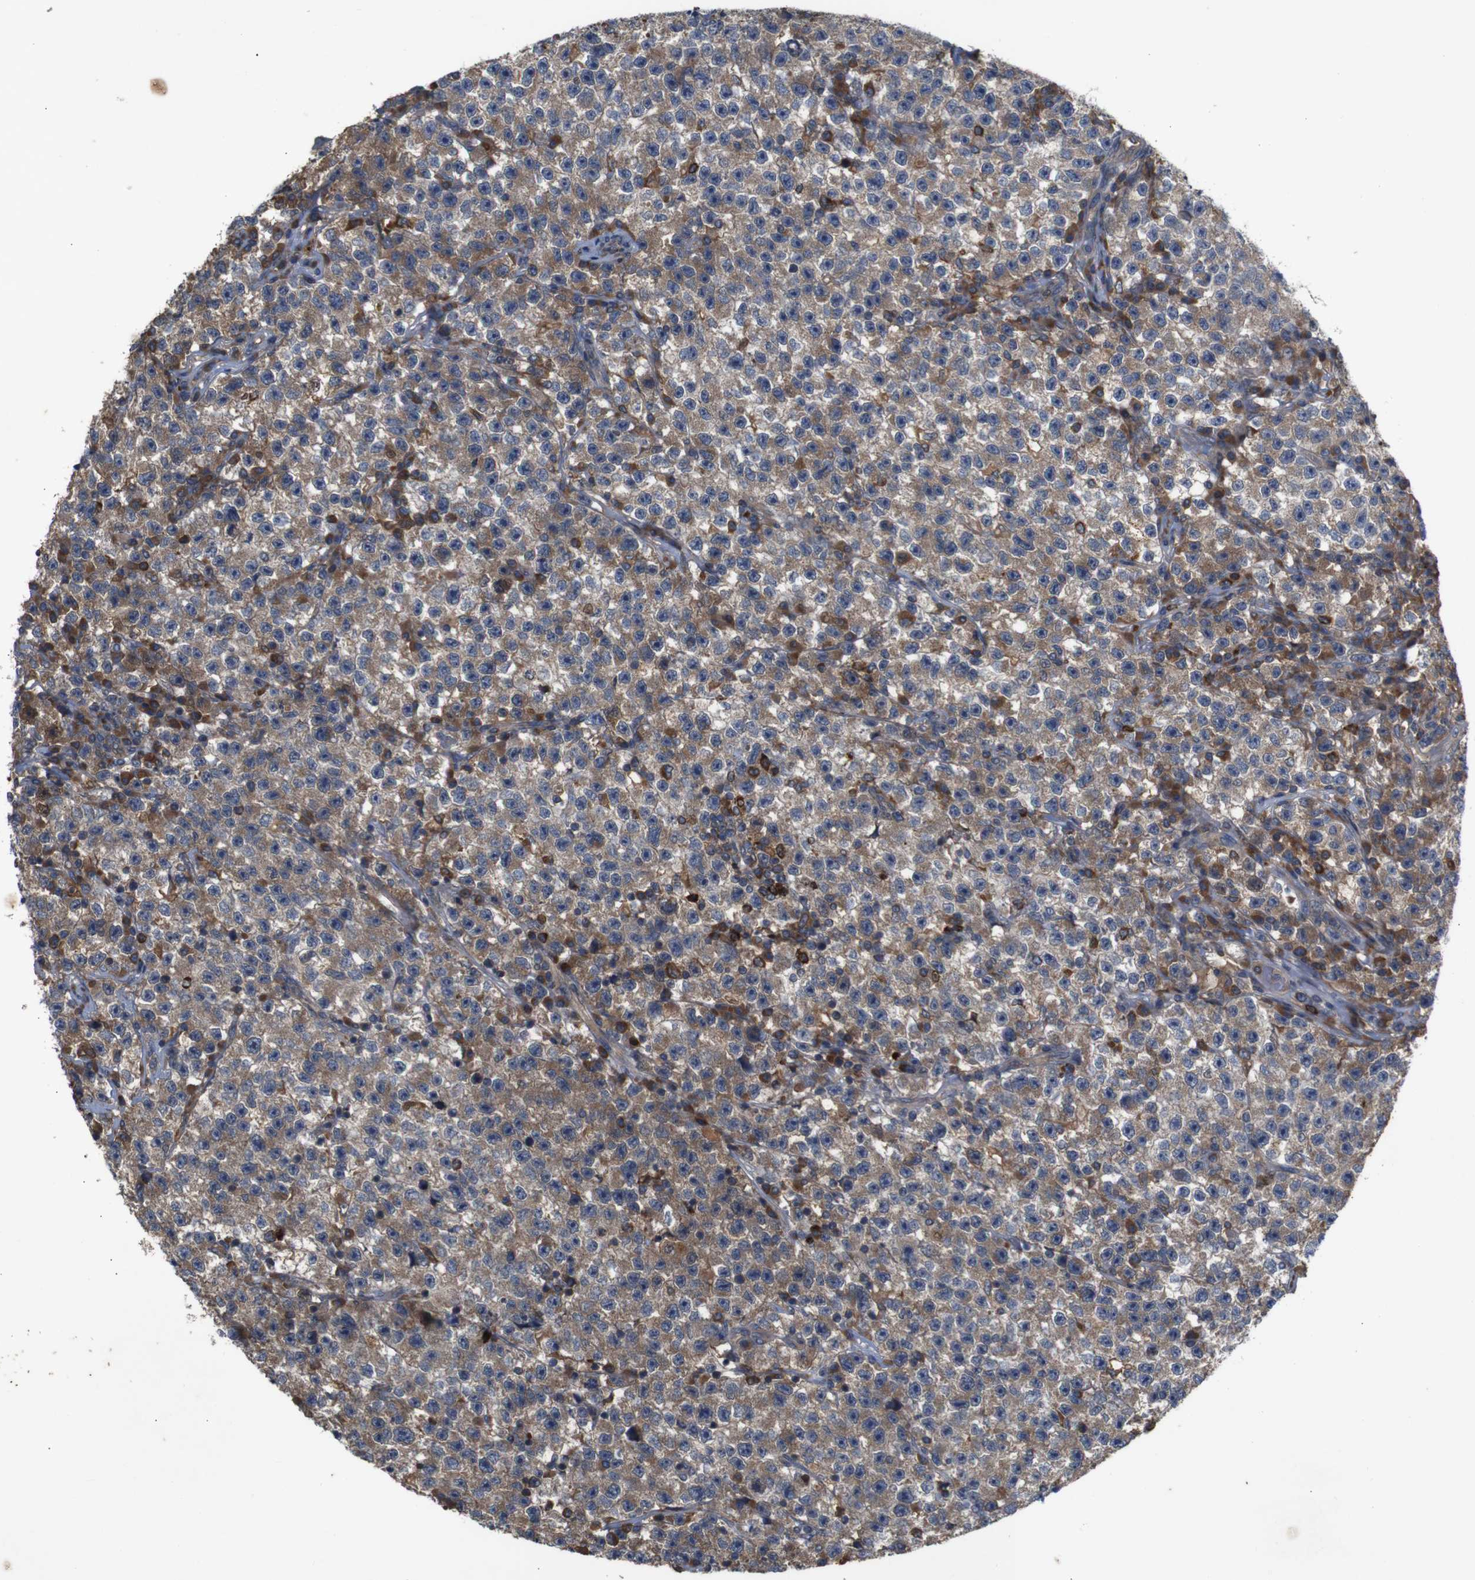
{"staining": {"intensity": "moderate", "quantity": ">75%", "location": "cytoplasmic/membranous"}, "tissue": "testis cancer", "cell_type": "Tumor cells", "image_type": "cancer", "snomed": [{"axis": "morphology", "description": "Seminoma, NOS"}, {"axis": "topography", "description": "Testis"}], "caption": "Immunohistochemical staining of human testis seminoma displays medium levels of moderate cytoplasmic/membranous staining in about >75% of tumor cells.", "gene": "PTPN1", "patient": {"sex": "male", "age": 22}}